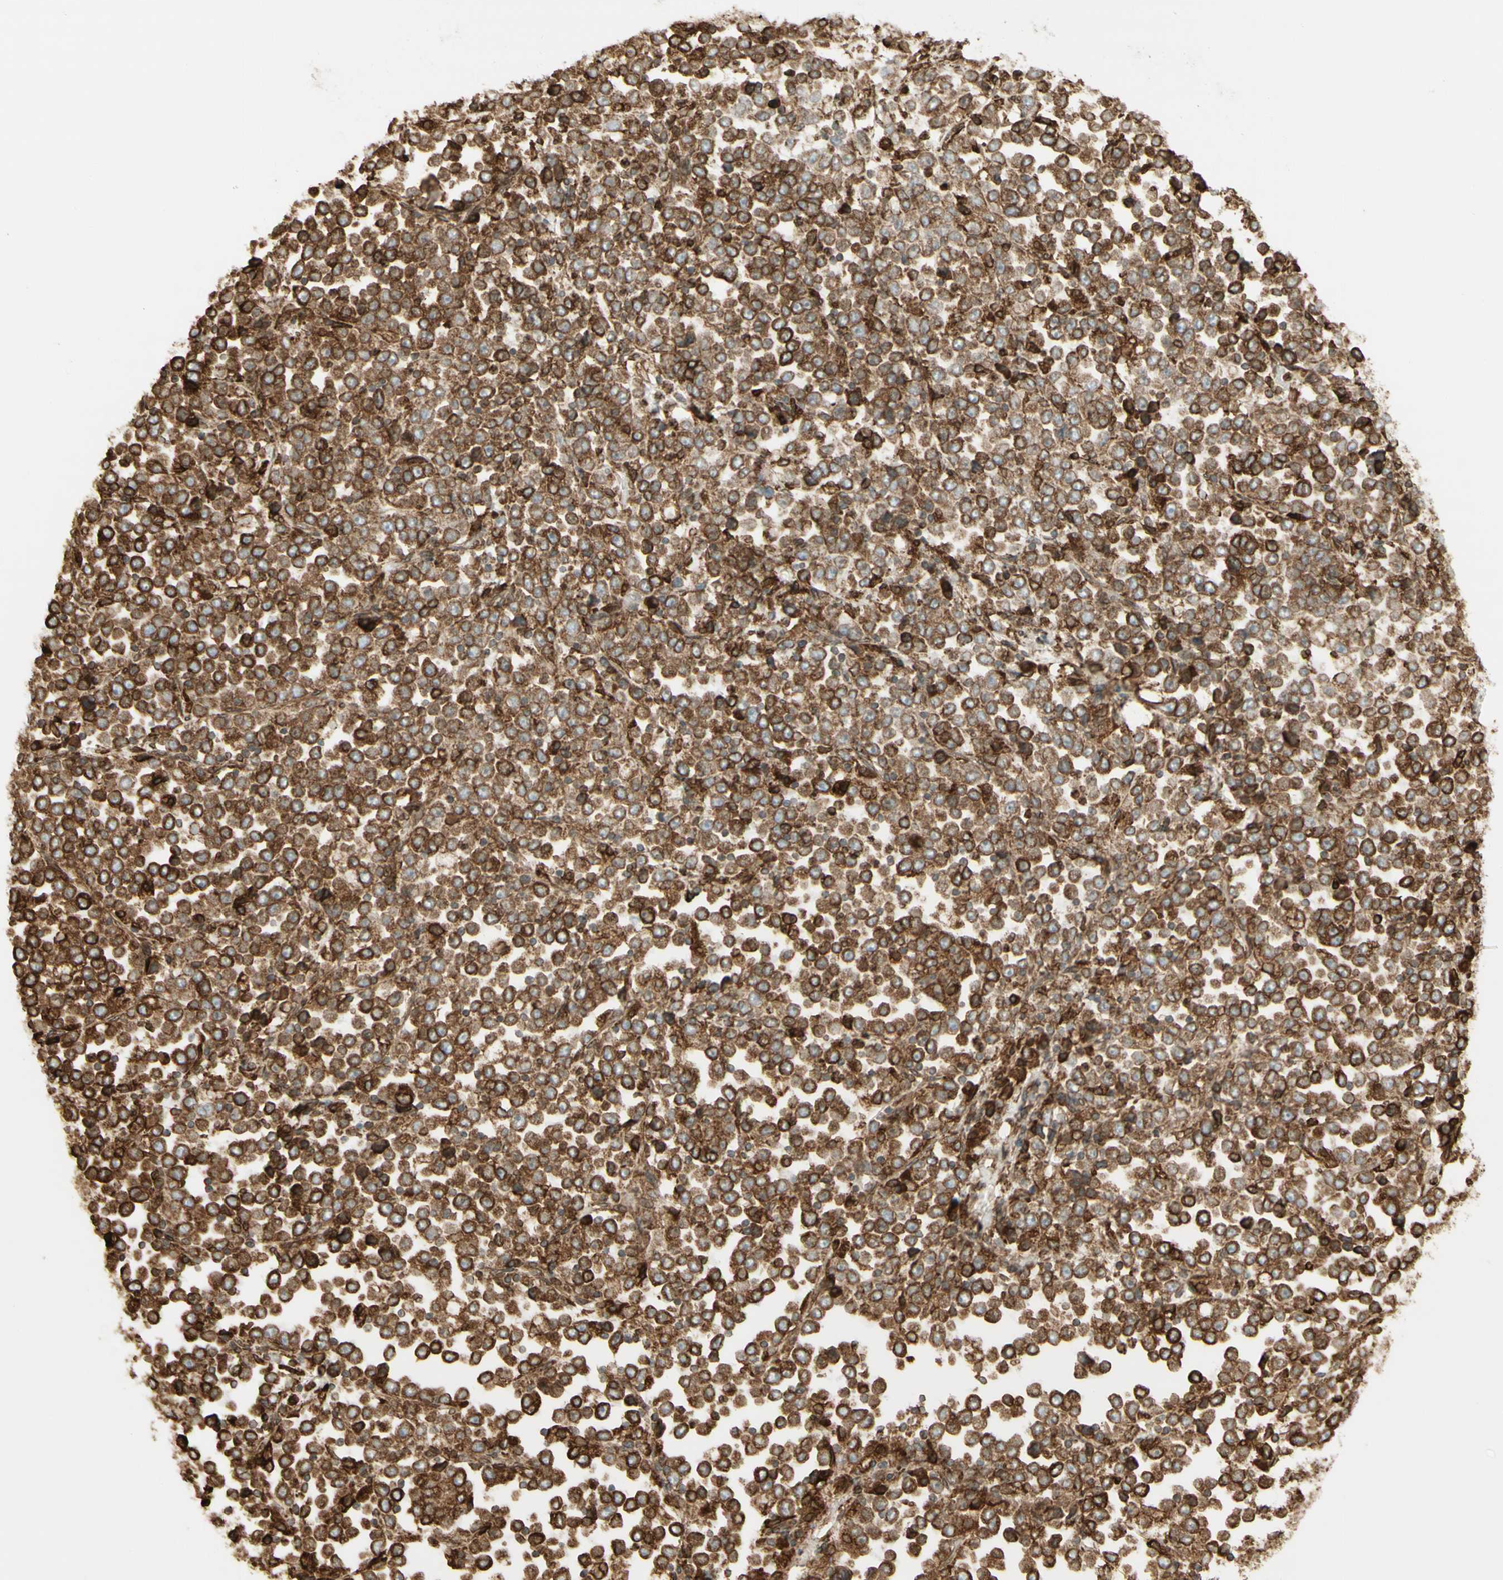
{"staining": {"intensity": "strong", "quantity": "25%-75%", "location": "cytoplasmic/membranous"}, "tissue": "stomach cancer", "cell_type": "Tumor cells", "image_type": "cancer", "snomed": [{"axis": "morphology", "description": "Normal tissue, NOS"}, {"axis": "morphology", "description": "Adenocarcinoma, NOS"}, {"axis": "topography", "description": "Stomach, upper"}, {"axis": "topography", "description": "Stomach"}], "caption": "There is high levels of strong cytoplasmic/membranous staining in tumor cells of adenocarcinoma (stomach), as demonstrated by immunohistochemical staining (brown color).", "gene": "CANX", "patient": {"sex": "male", "age": 59}}